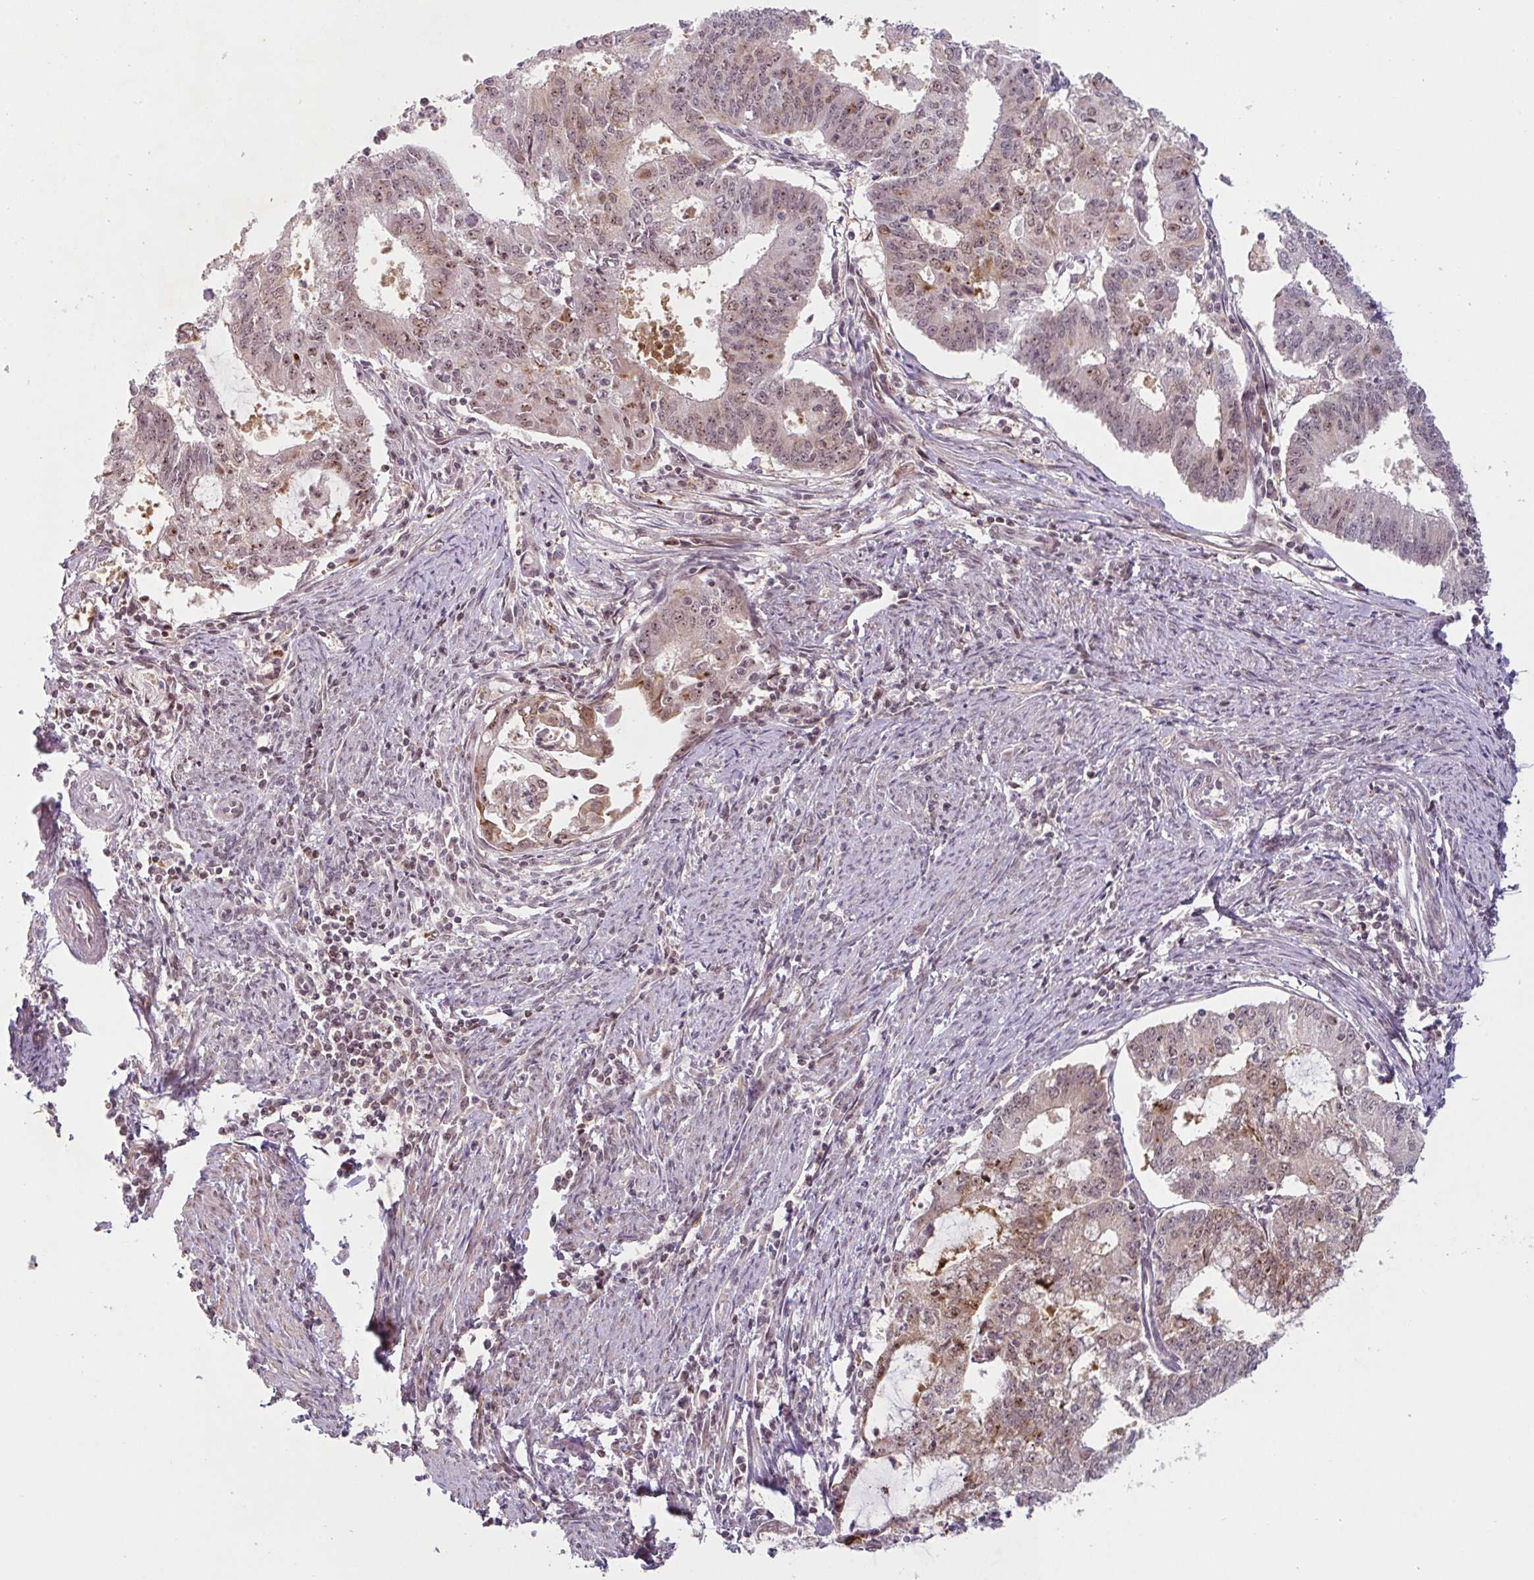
{"staining": {"intensity": "weak", "quantity": "25%-75%", "location": "nuclear"}, "tissue": "endometrial cancer", "cell_type": "Tumor cells", "image_type": "cancer", "snomed": [{"axis": "morphology", "description": "Adenocarcinoma, NOS"}, {"axis": "topography", "description": "Endometrium"}], "caption": "Adenocarcinoma (endometrial) was stained to show a protein in brown. There is low levels of weak nuclear expression in approximately 25%-75% of tumor cells.", "gene": "NLRP13", "patient": {"sex": "female", "age": 61}}